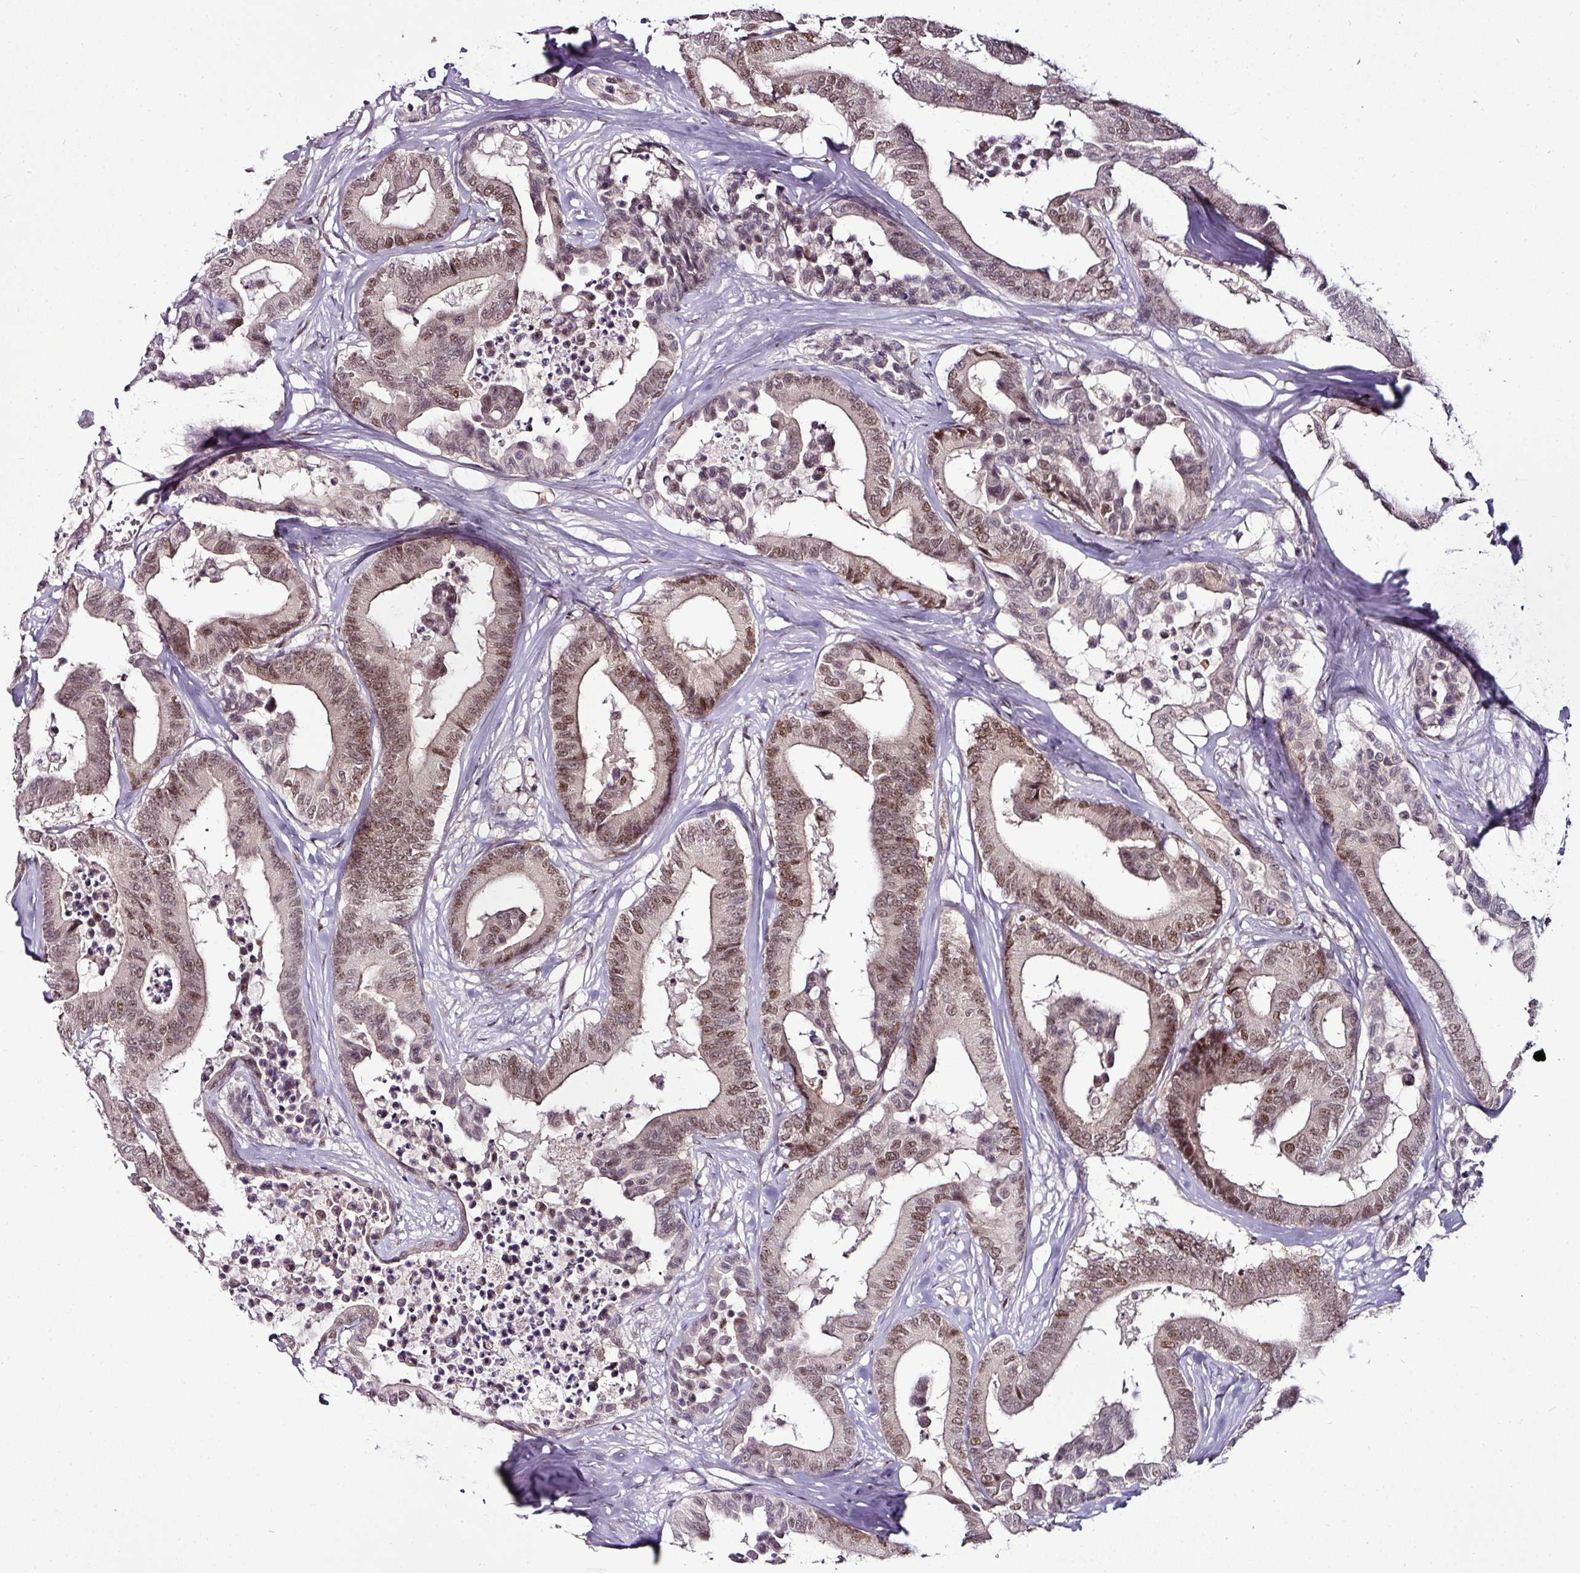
{"staining": {"intensity": "moderate", "quantity": ">75%", "location": "cytoplasmic/membranous,nuclear"}, "tissue": "colorectal cancer", "cell_type": "Tumor cells", "image_type": "cancer", "snomed": [{"axis": "morphology", "description": "Normal tissue, NOS"}, {"axis": "morphology", "description": "Adenocarcinoma, NOS"}, {"axis": "topography", "description": "Colon"}], "caption": "A micrograph of adenocarcinoma (colorectal) stained for a protein exhibits moderate cytoplasmic/membranous and nuclear brown staining in tumor cells.", "gene": "KLF16", "patient": {"sex": "male", "age": 82}}